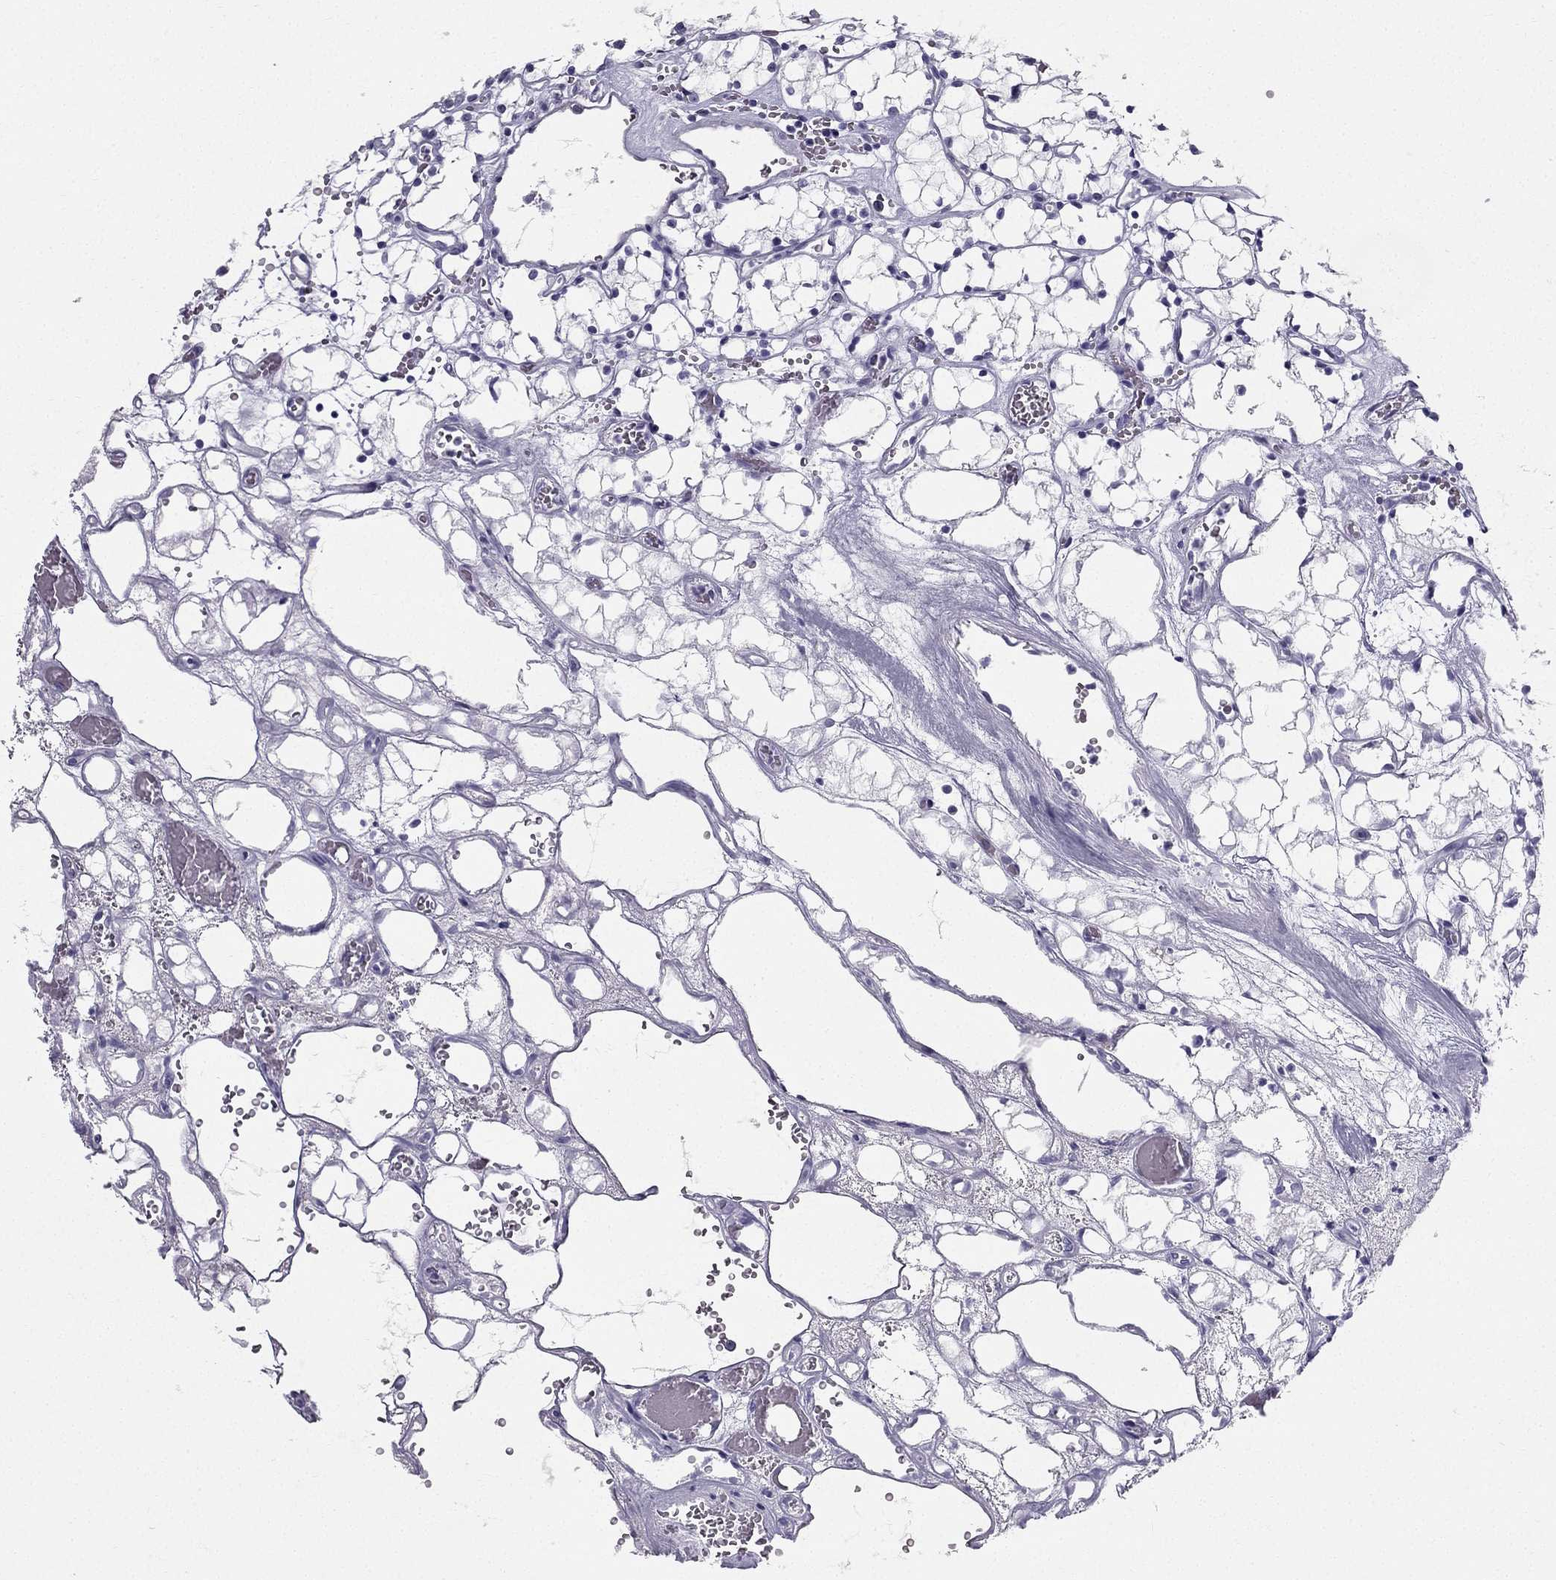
{"staining": {"intensity": "negative", "quantity": "none", "location": "none"}, "tissue": "renal cancer", "cell_type": "Tumor cells", "image_type": "cancer", "snomed": [{"axis": "morphology", "description": "Adenocarcinoma, NOS"}, {"axis": "topography", "description": "Kidney"}], "caption": "Renal cancer (adenocarcinoma) stained for a protein using immunohistochemistry demonstrates no positivity tumor cells.", "gene": "TFF3", "patient": {"sex": "female", "age": 69}}